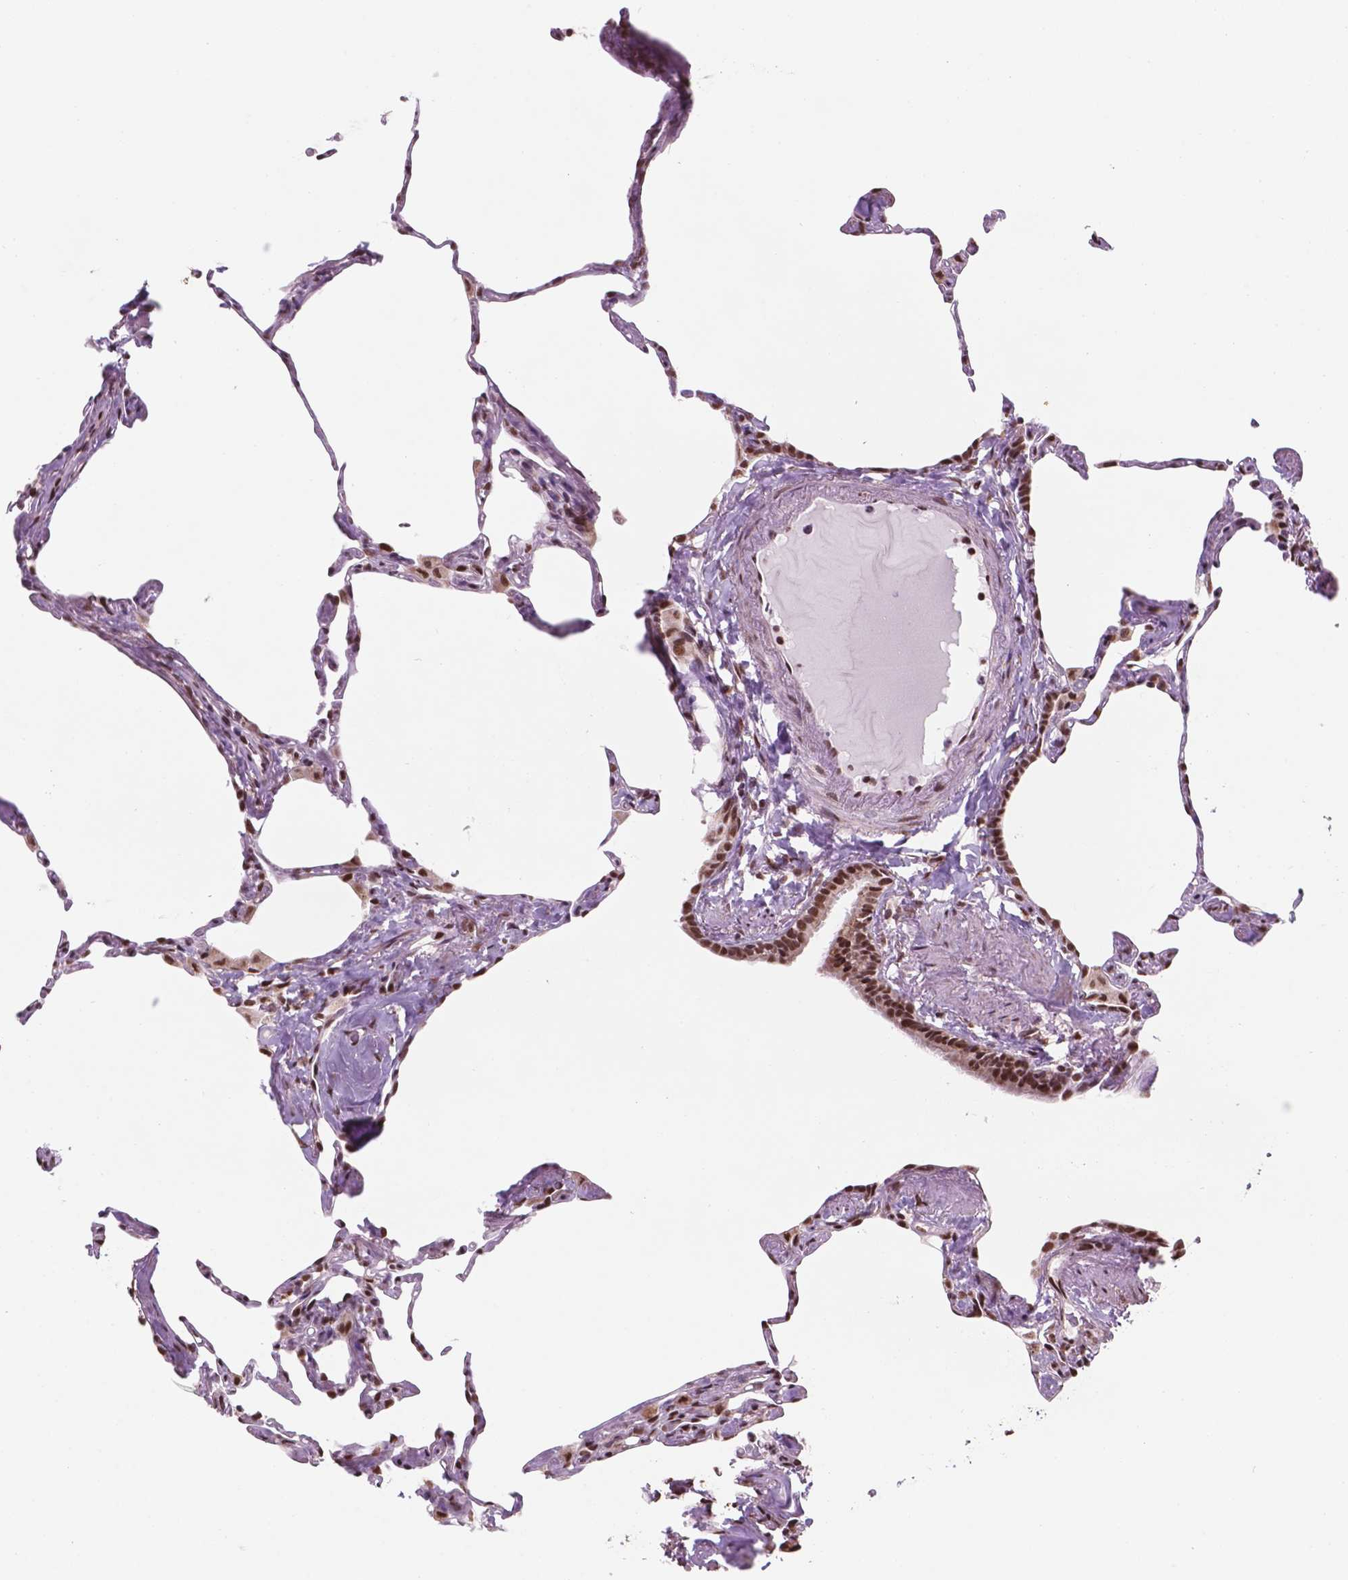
{"staining": {"intensity": "strong", "quantity": ">75%", "location": "nuclear"}, "tissue": "lung", "cell_type": "Alveolar cells", "image_type": "normal", "snomed": [{"axis": "morphology", "description": "Normal tissue, NOS"}, {"axis": "topography", "description": "Lung"}], "caption": "DAB immunohistochemical staining of normal human lung shows strong nuclear protein expression in approximately >75% of alveolar cells. (IHC, brightfield microscopy, high magnification).", "gene": "NDUFA10", "patient": {"sex": "male", "age": 65}}